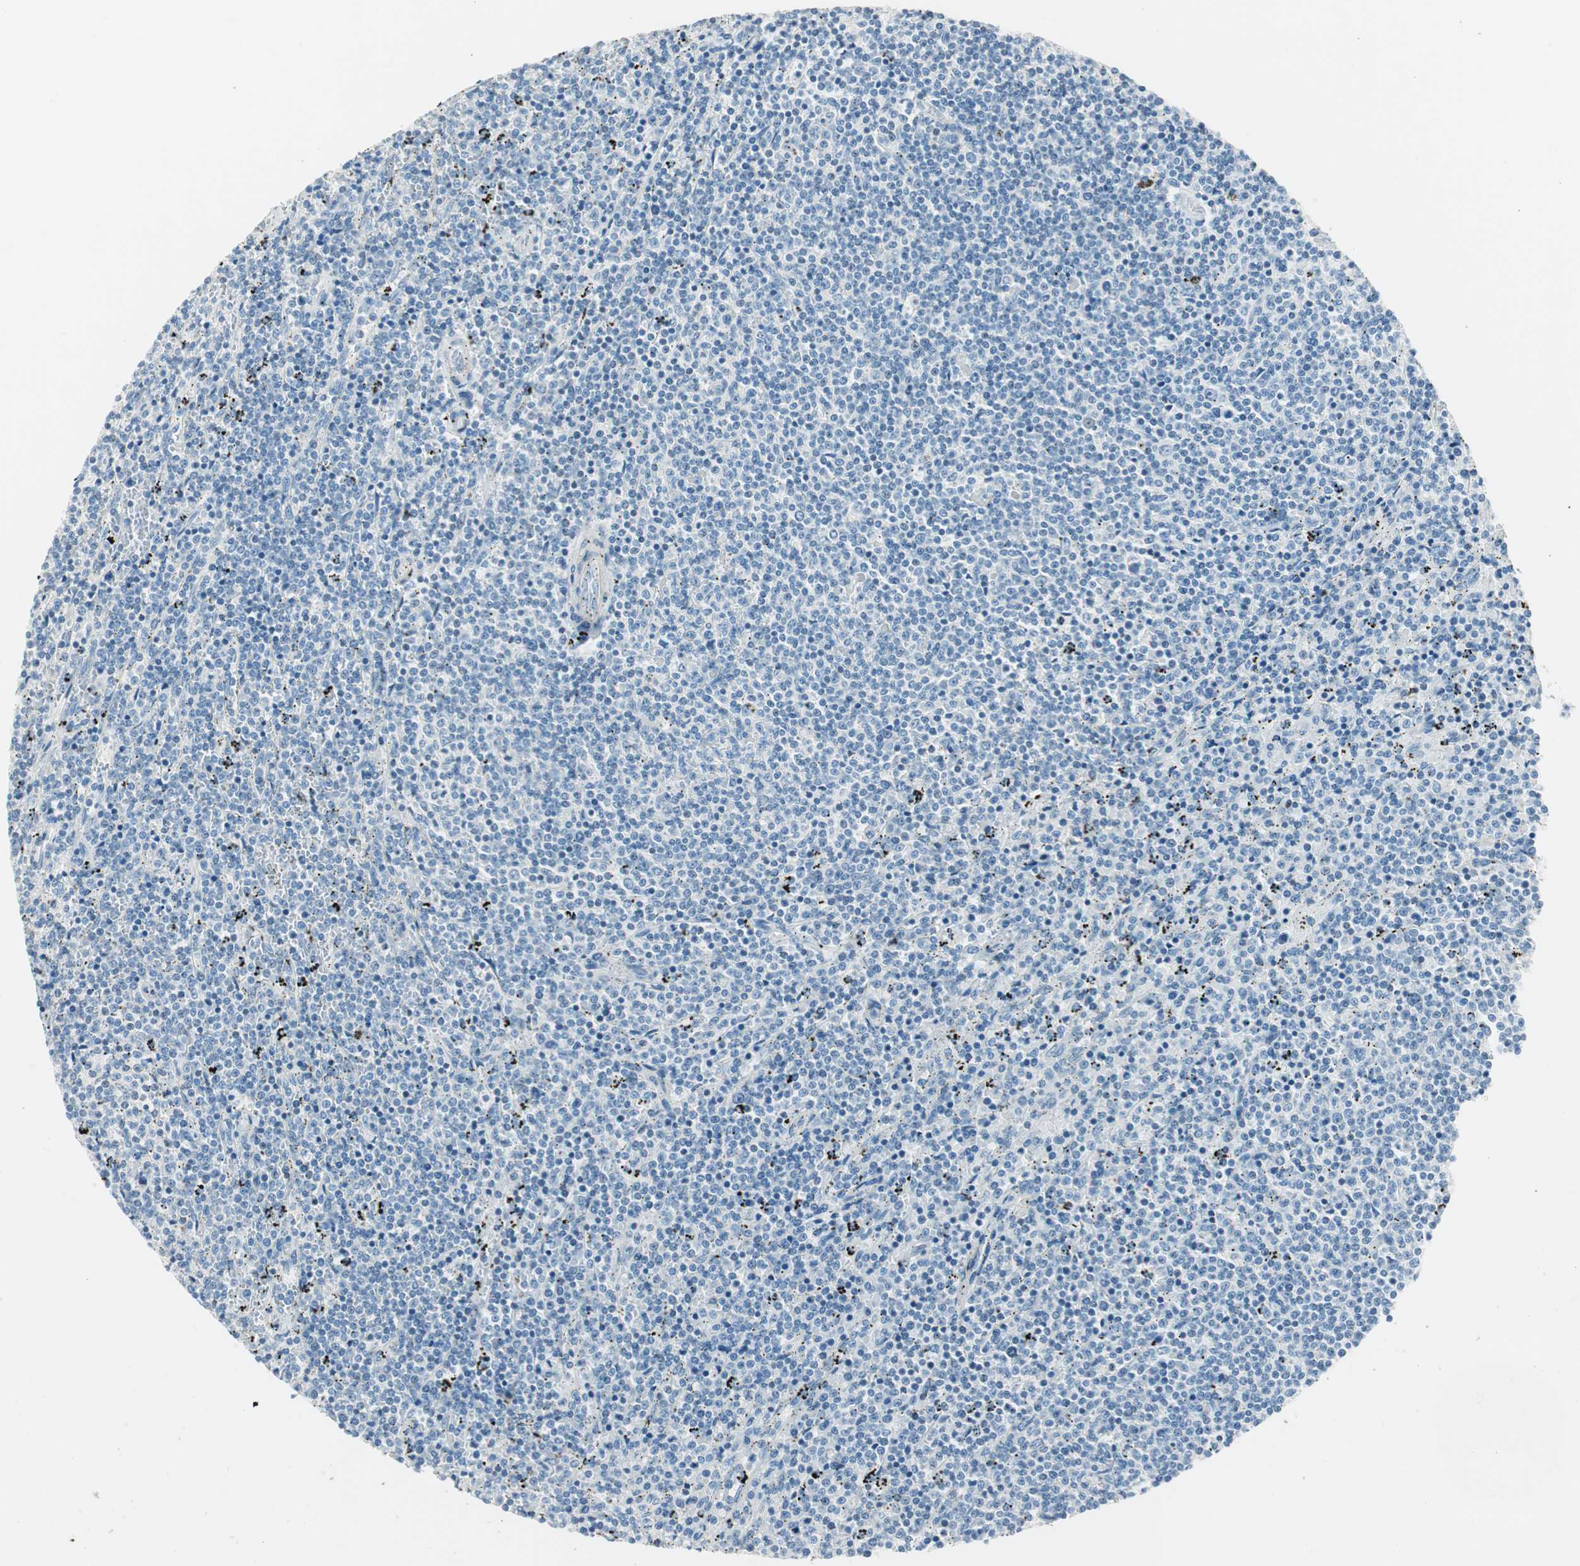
{"staining": {"intensity": "negative", "quantity": "none", "location": "none"}, "tissue": "lymphoma", "cell_type": "Tumor cells", "image_type": "cancer", "snomed": [{"axis": "morphology", "description": "Malignant lymphoma, non-Hodgkin's type, Low grade"}, {"axis": "topography", "description": "Spleen"}], "caption": "Immunohistochemical staining of low-grade malignant lymphoma, non-Hodgkin's type reveals no significant staining in tumor cells.", "gene": "GNAO1", "patient": {"sex": "female", "age": 50}}